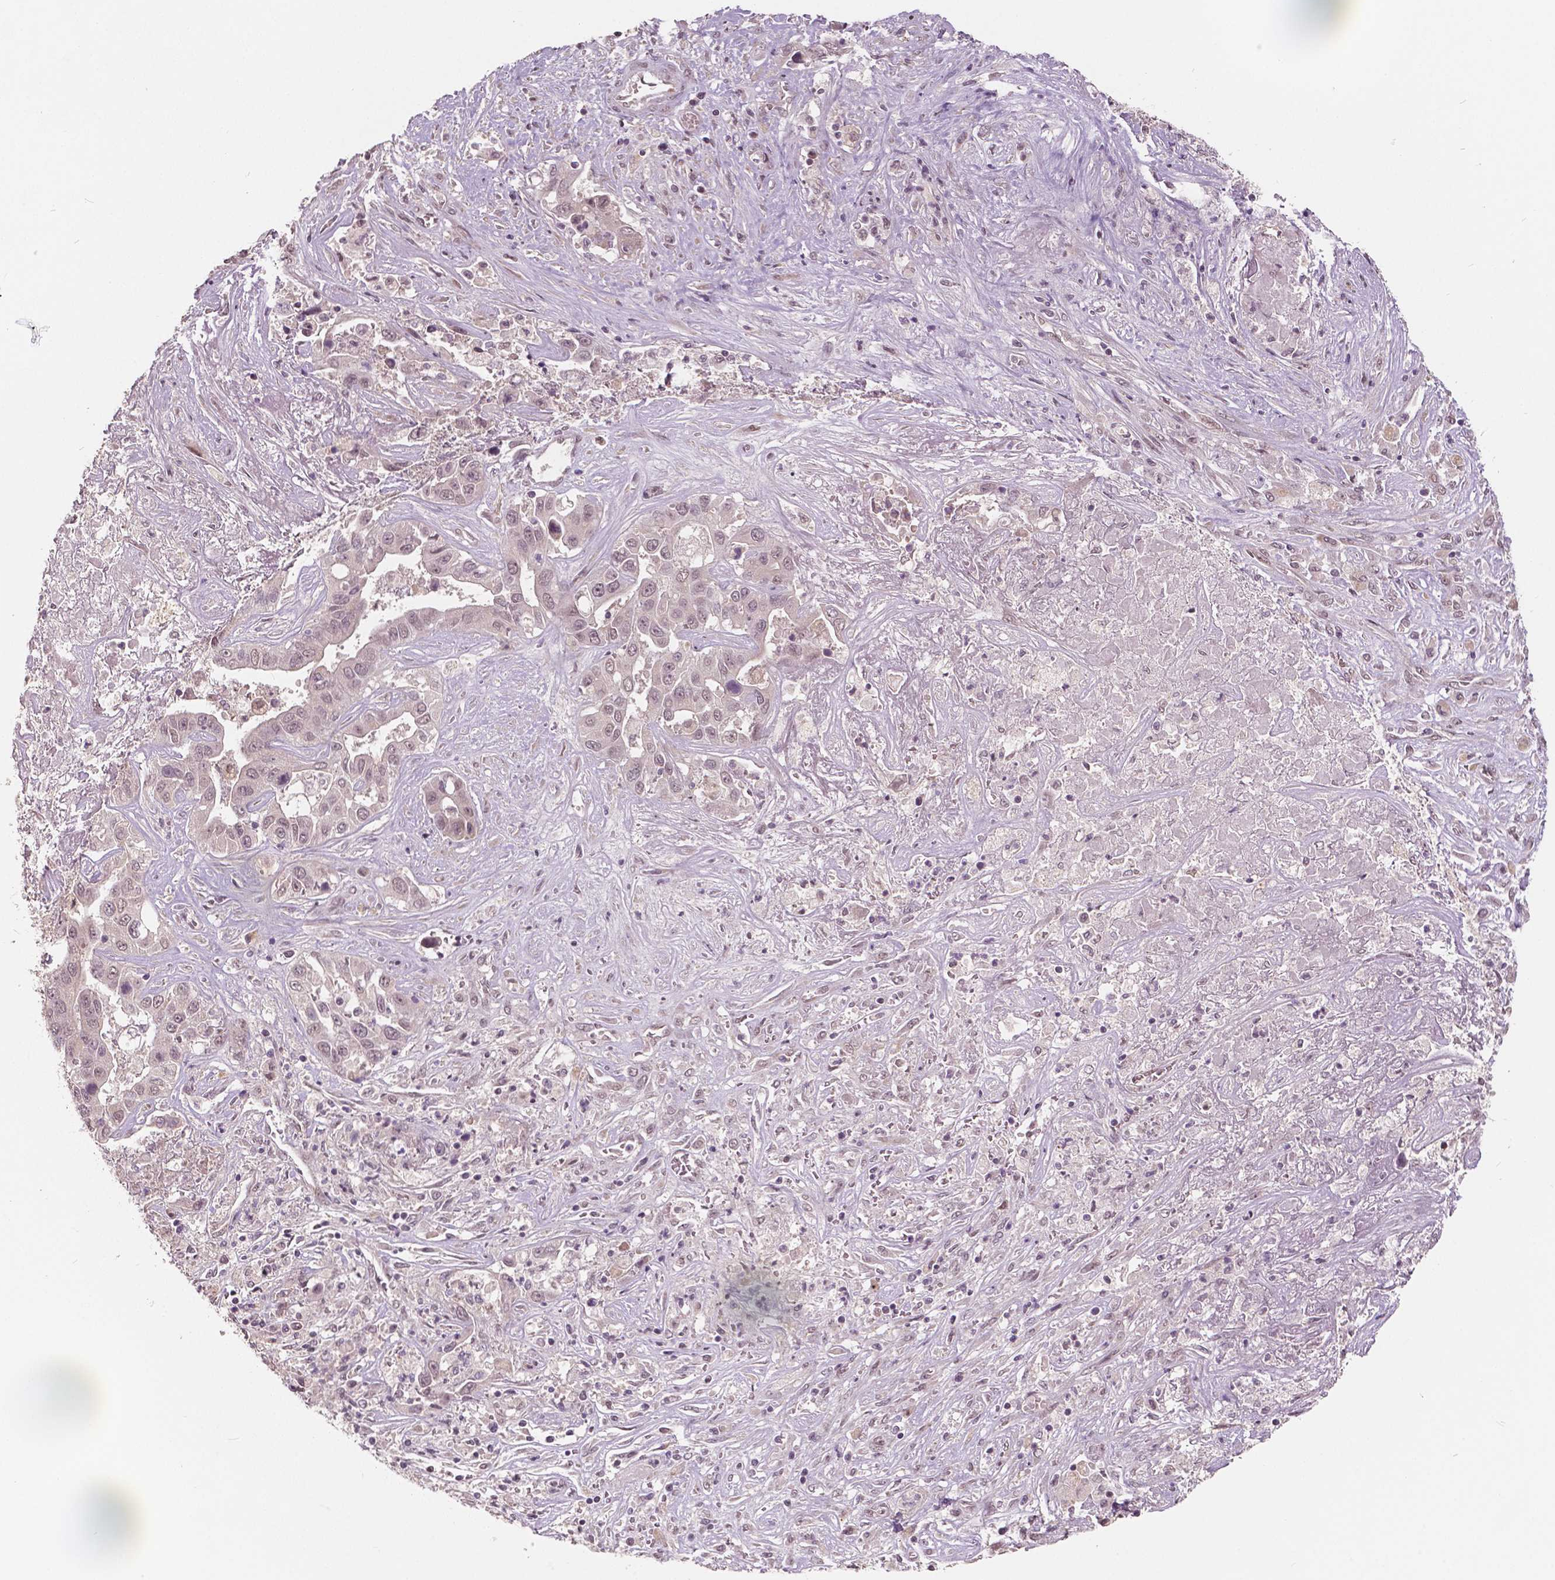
{"staining": {"intensity": "negative", "quantity": "none", "location": "none"}, "tissue": "liver cancer", "cell_type": "Tumor cells", "image_type": "cancer", "snomed": [{"axis": "morphology", "description": "Cholangiocarcinoma"}, {"axis": "topography", "description": "Liver"}], "caption": "An image of human liver cancer is negative for staining in tumor cells. (IHC, brightfield microscopy, high magnification).", "gene": "HMBOX1", "patient": {"sex": "female", "age": 52}}